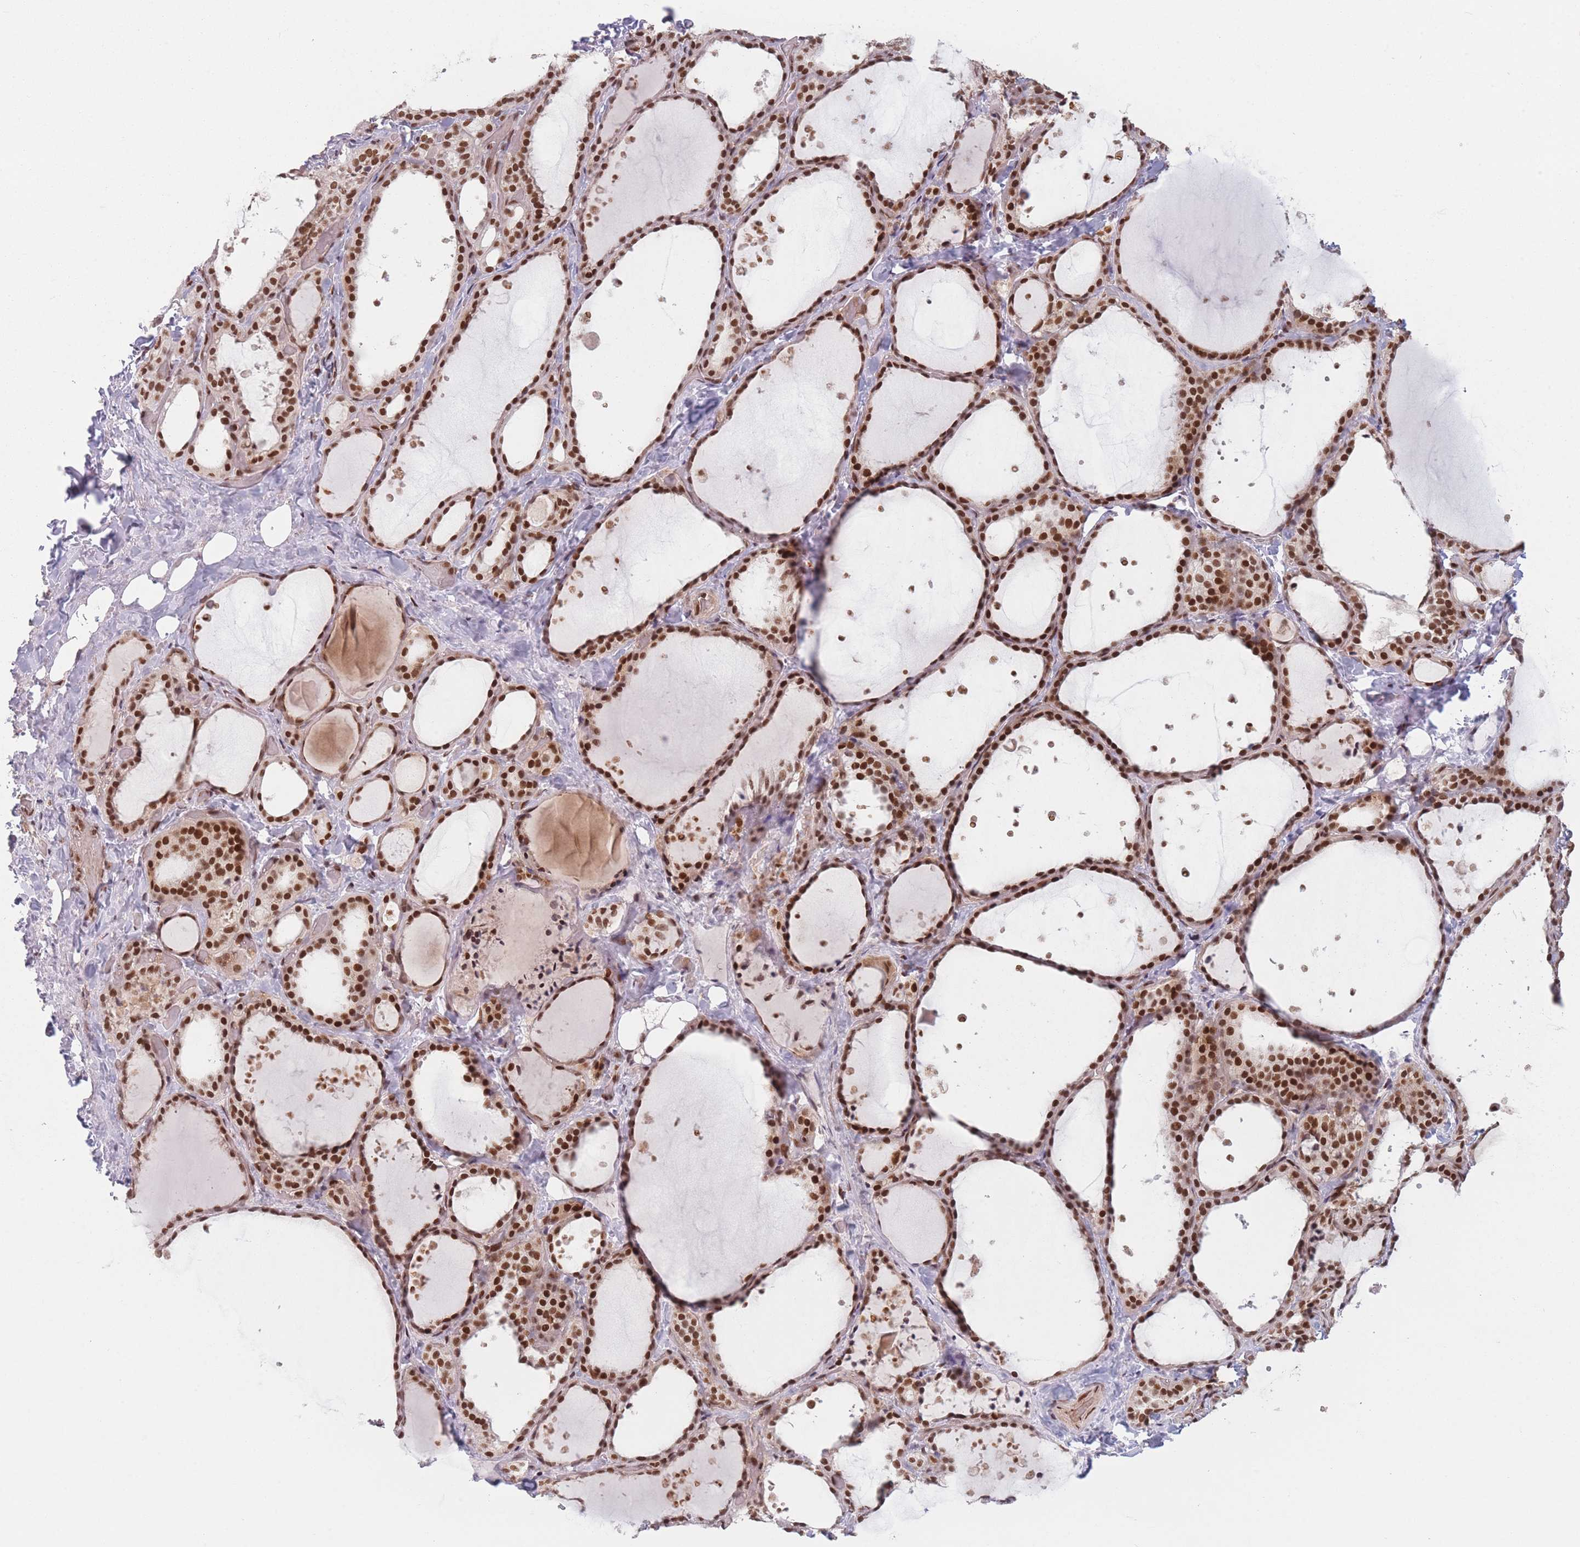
{"staining": {"intensity": "strong", "quantity": ">75%", "location": "nuclear"}, "tissue": "thyroid gland", "cell_type": "Glandular cells", "image_type": "normal", "snomed": [{"axis": "morphology", "description": "Normal tissue, NOS"}, {"axis": "topography", "description": "Thyroid gland"}], "caption": "DAB (3,3'-diaminobenzidine) immunohistochemical staining of normal human thyroid gland shows strong nuclear protein staining in about >75% of glandular cells.", "gene": "SUPT6H", "patient": {"sex": "female", "age": 44}}